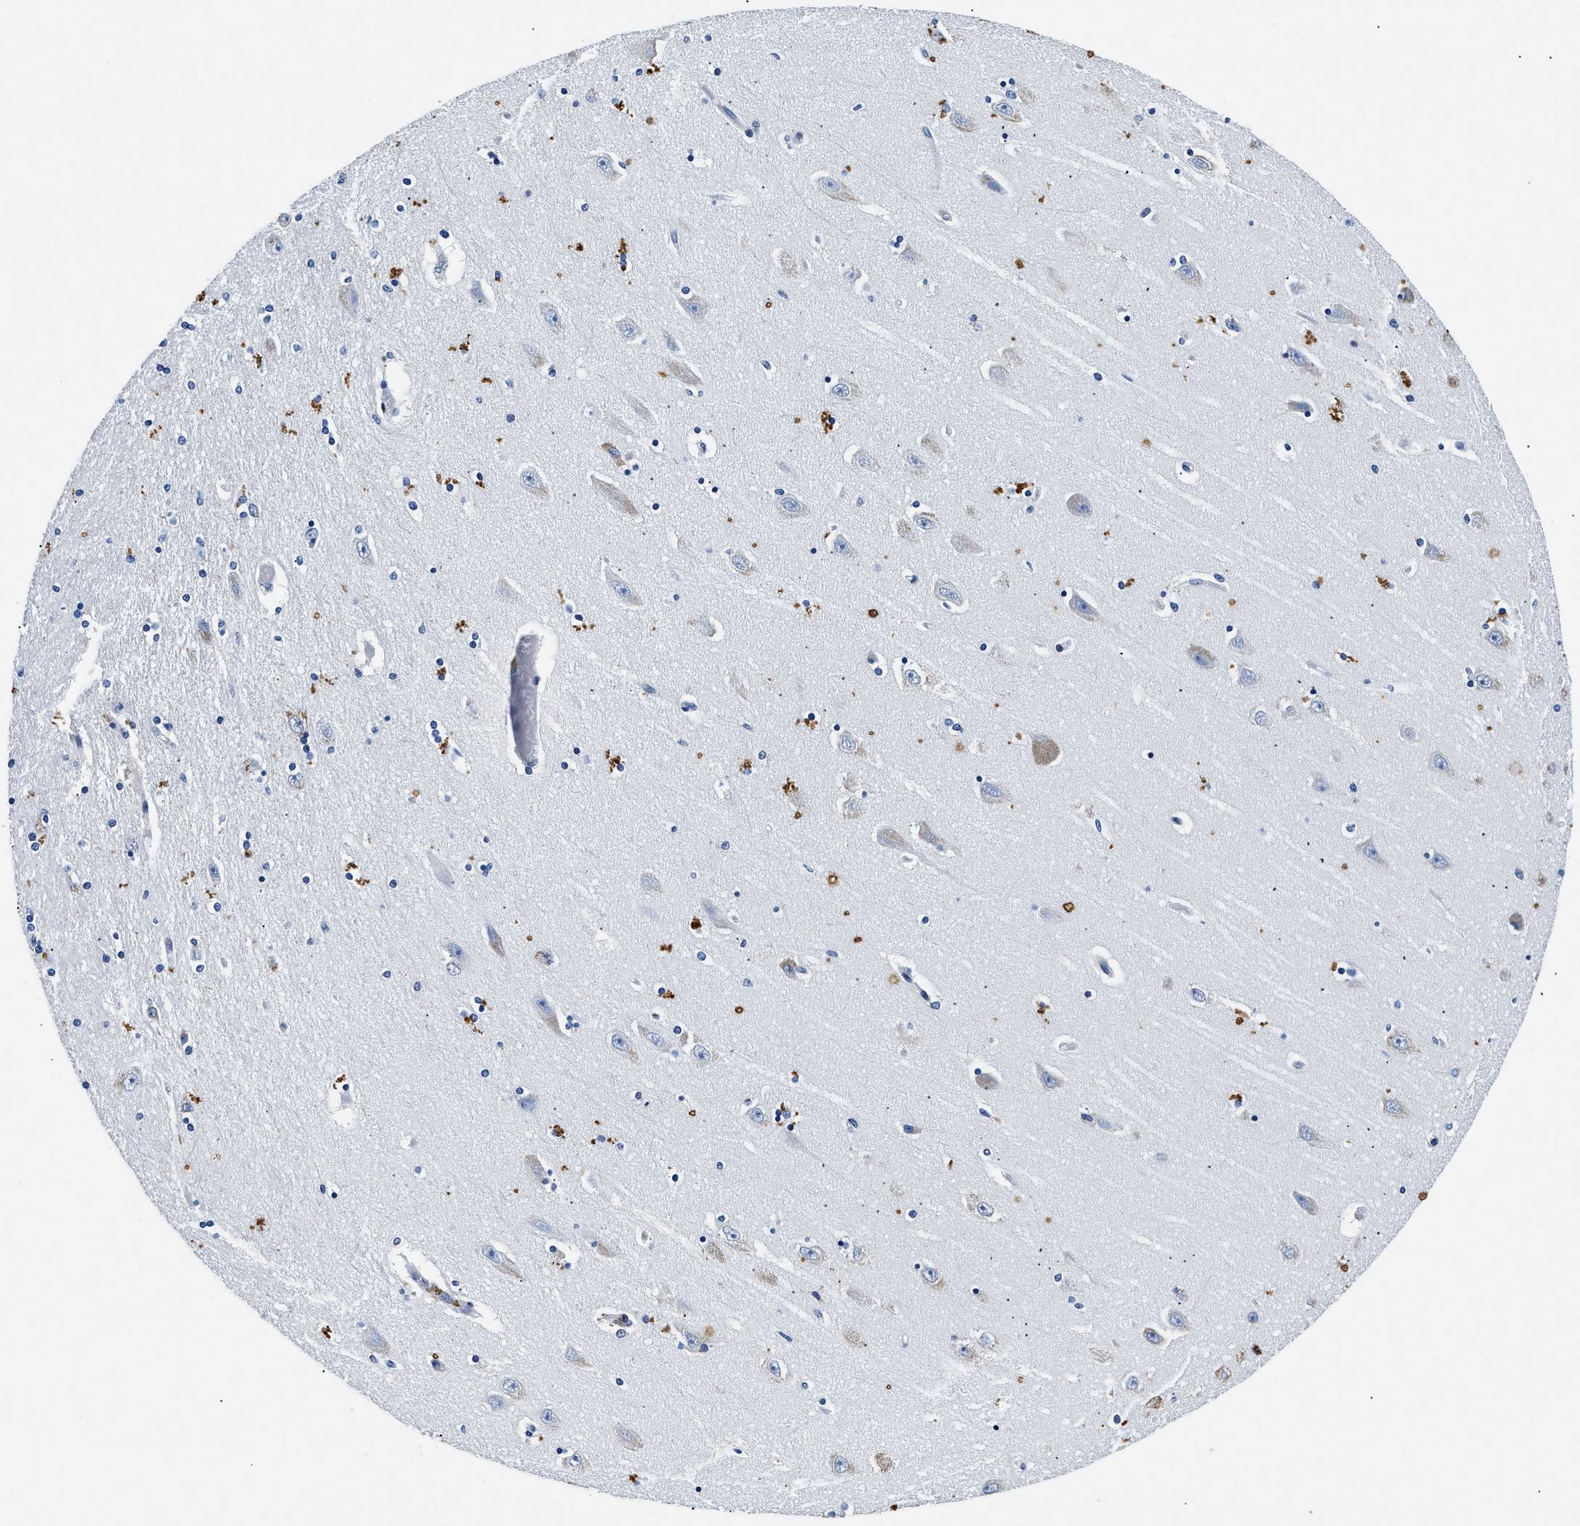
{"staining": {"intensity": "negative", "quantity": "none", "location": "none"}, "tissue": "hippocampus", "cell_type": "Glial cells", "image_type": "normal", "snomed": [{"axis": "morphology", "description": "Normal tissue, NOS"}, {"axis": "topography", "description": "Hippocampus"}], "caption": "A high-resolution micrograph shows IHC staining of benign hippocampus, which exhibits no significant staining in glial cells.", "gene": "LAMA3", "patient": {"sex": "female", "age": 54}}